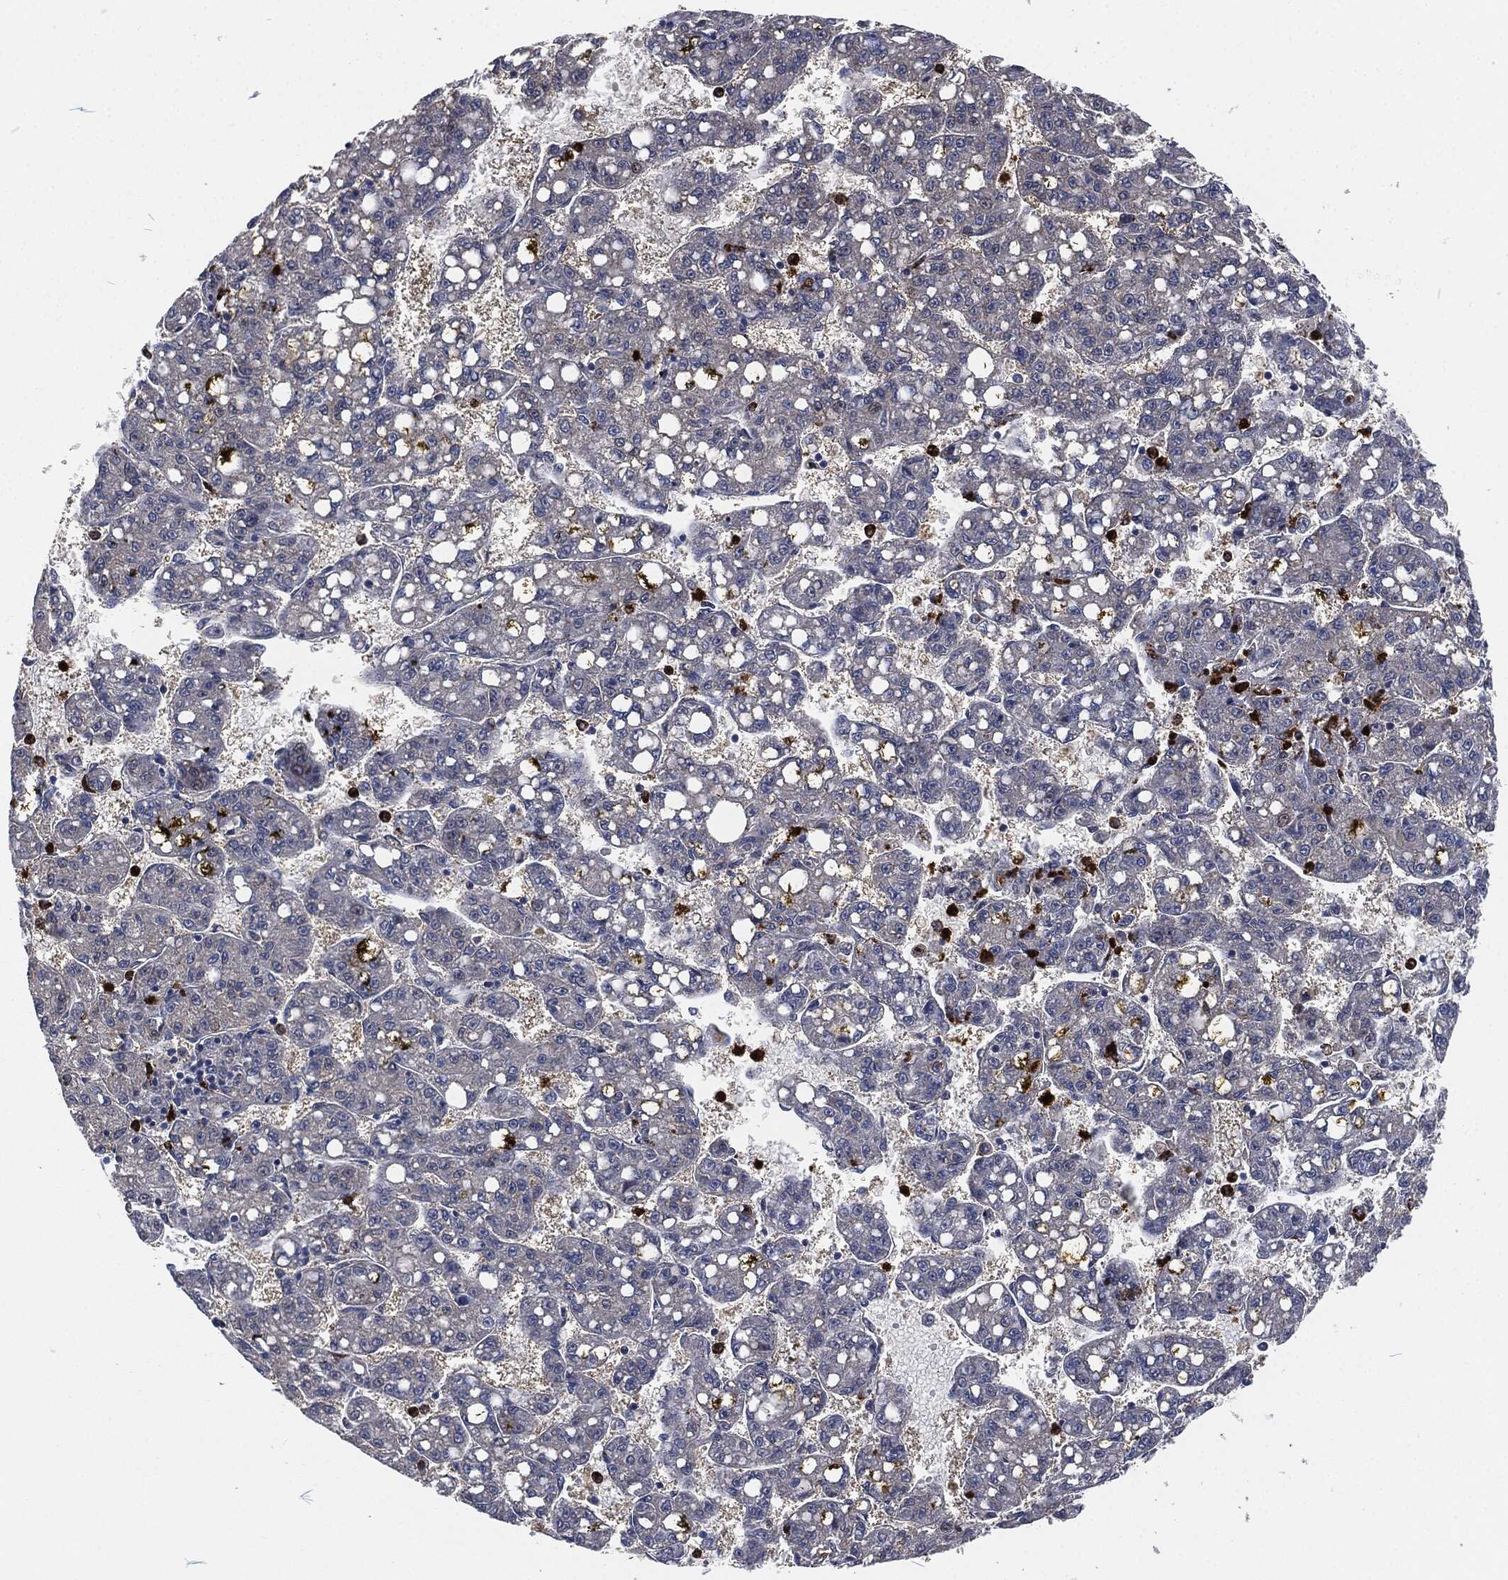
{"staining": {"intensity": "negative", "quantity": "none", "location": "none"}, "tissue": "liver cancer", "cell_type": "Tumor cells", "image_type": "cancer", "snomed": [{"axis": "morphology", "description": "Carcinoma, Hepatocellular, NOS"}, {"axis": "topography", "description": "Liver"}], "caption": "Protein analysis of liver cancer (hepatocellular carcinoma) shows no significant staining in tumor cells.", "gene": "MPO", "patient": {"sex": "female", "age": 65}}